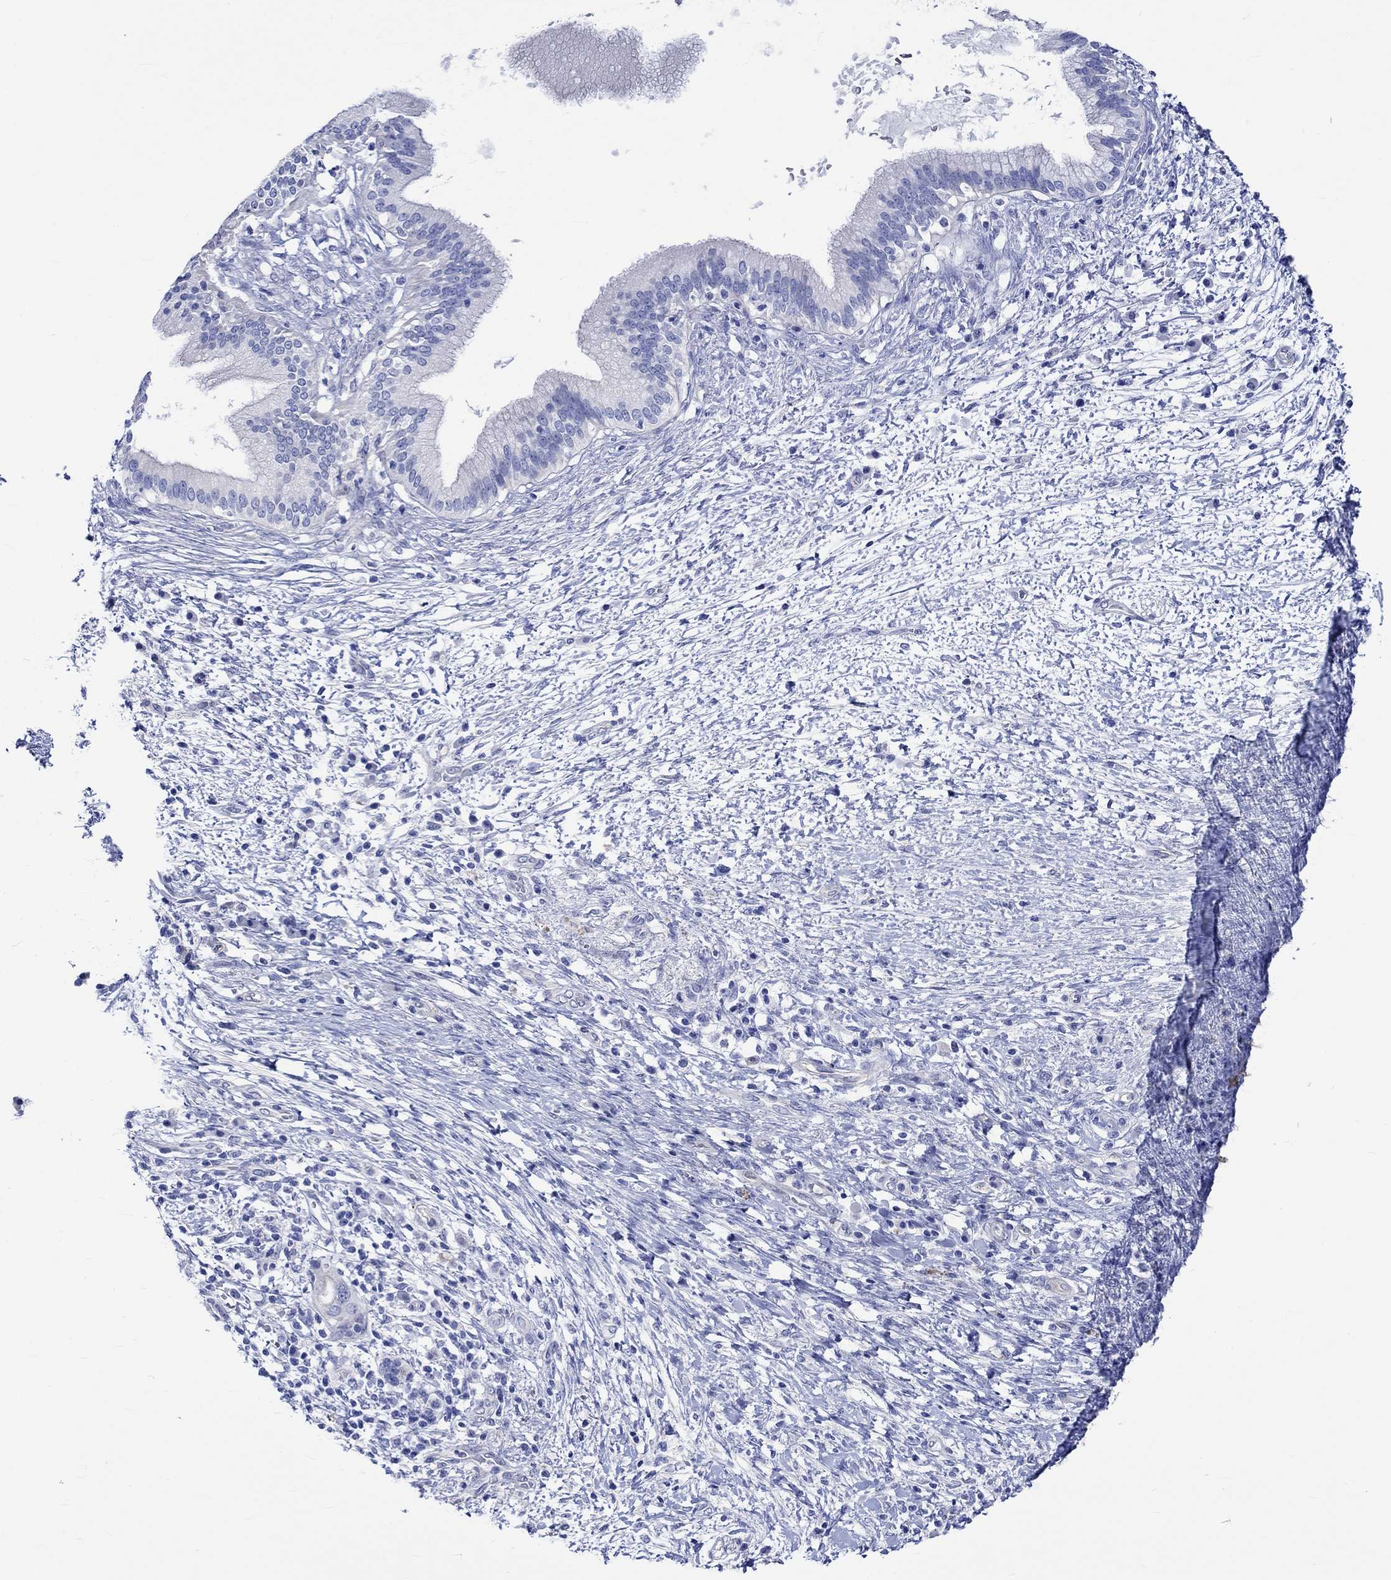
{"staining": {"intensity": "negative", "quantity": "none", "location": "none"}, "tissue": "pancreatic cancer", "cell_type": "Tumor cells", "image_type": "cancer", "snomed": [{"axis": "morphology", "description": "Adenocarcinoma, NOS"}, {"axis": "topography", "description": "Pancreas"}], "caption": "This is an immunohistochemistry (IHC) histopathology image of human pancreatic adenocarcinoma. There is no expression in tumor cells.", "gene": "HARBI1", "patient": {"sex": "female", "age": 72}}